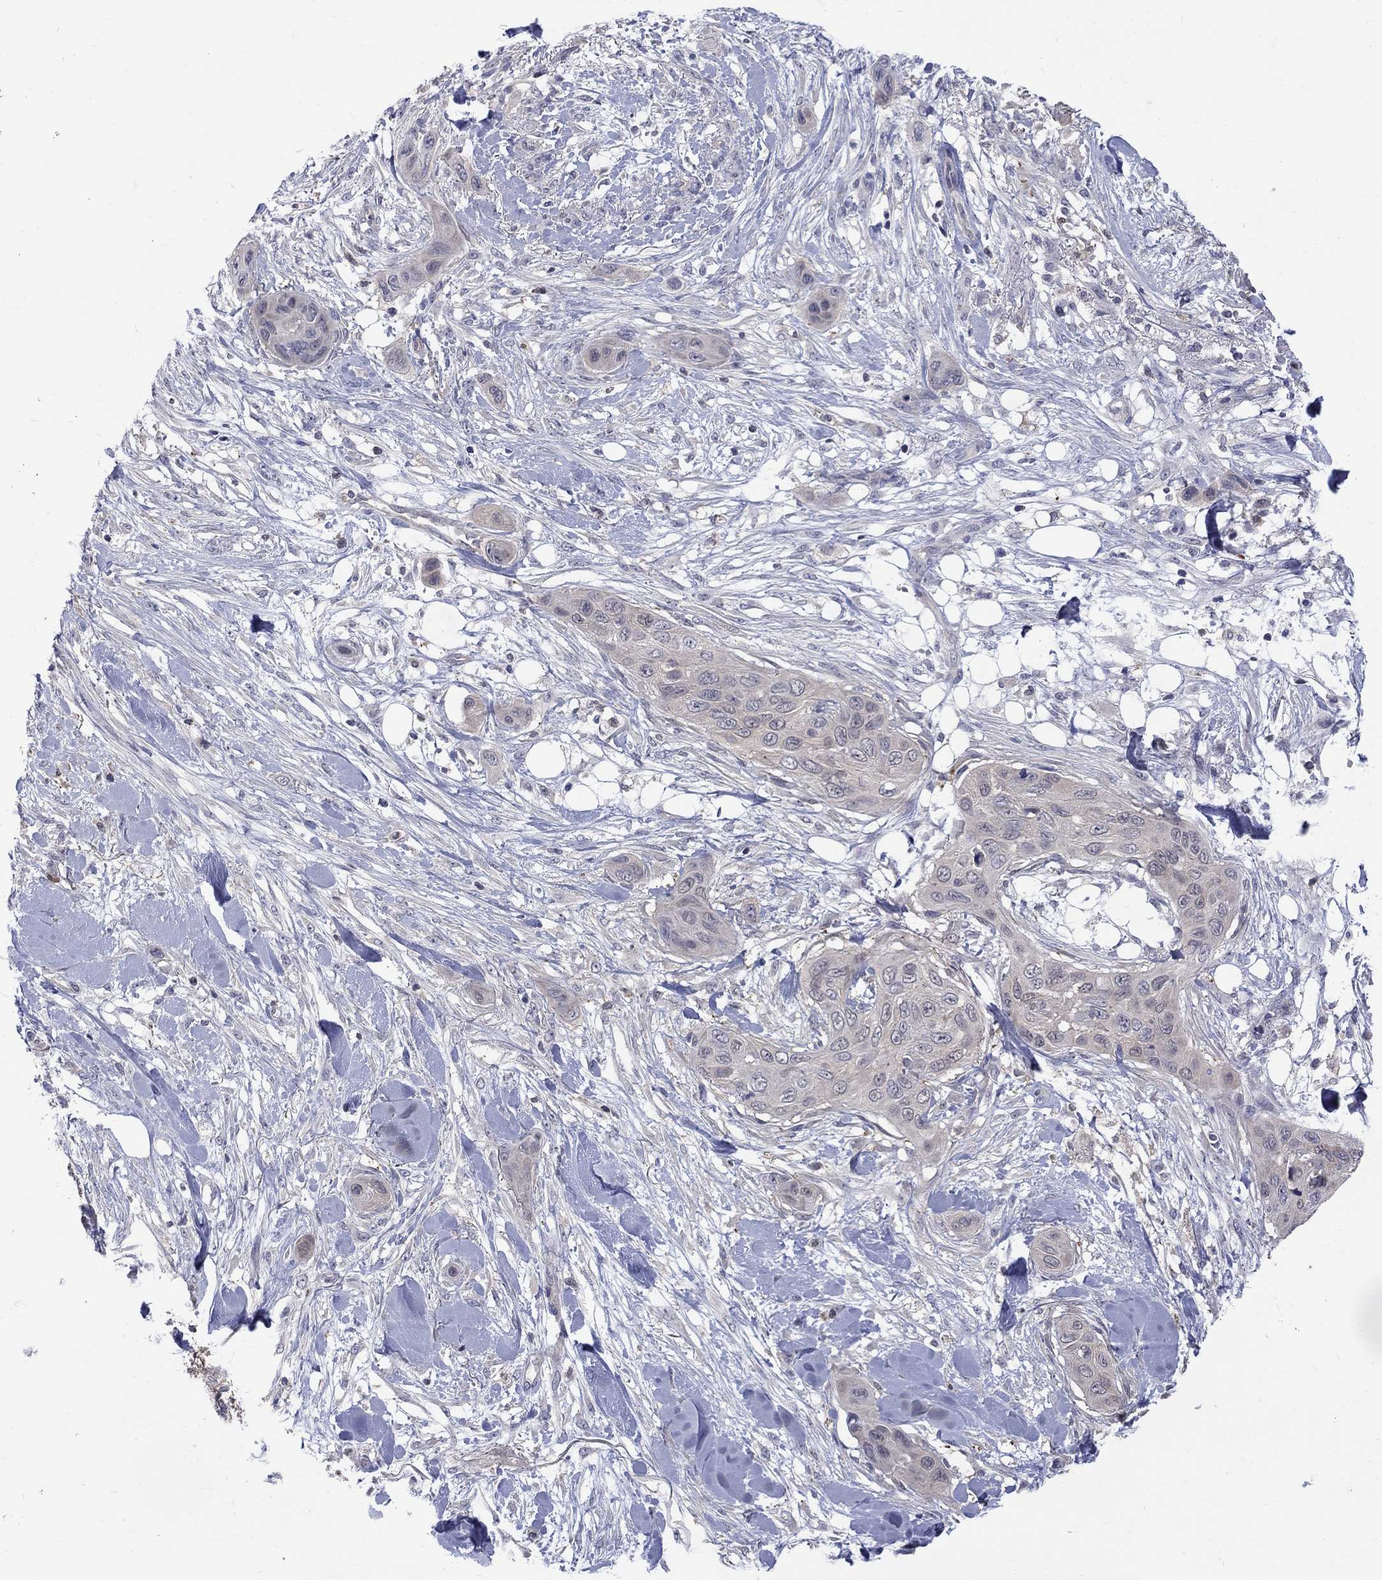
{"staining": {"intensity": "negative", "quantity": "none", "location": "none"}, "tissue": "skin cancer", "cell_type": "Tumor cells", "image_type": "cancer", "snomed": [{"axis": "morphology", "description": "Squamous cell carcinoma, NOS"}, {"axis": "topography", "description": "Skin"}], "caption": "High magnification brightfield microscopy of squamous cell carcinoma (skin) stained with DAB (3,3'-diaminobenzidine) (brown) and counterstained with hematoxylin (blue): tumor cells show no significant positivity.", "gene": "HKDC1", "patient": {"sex": "male", "age": 78}}